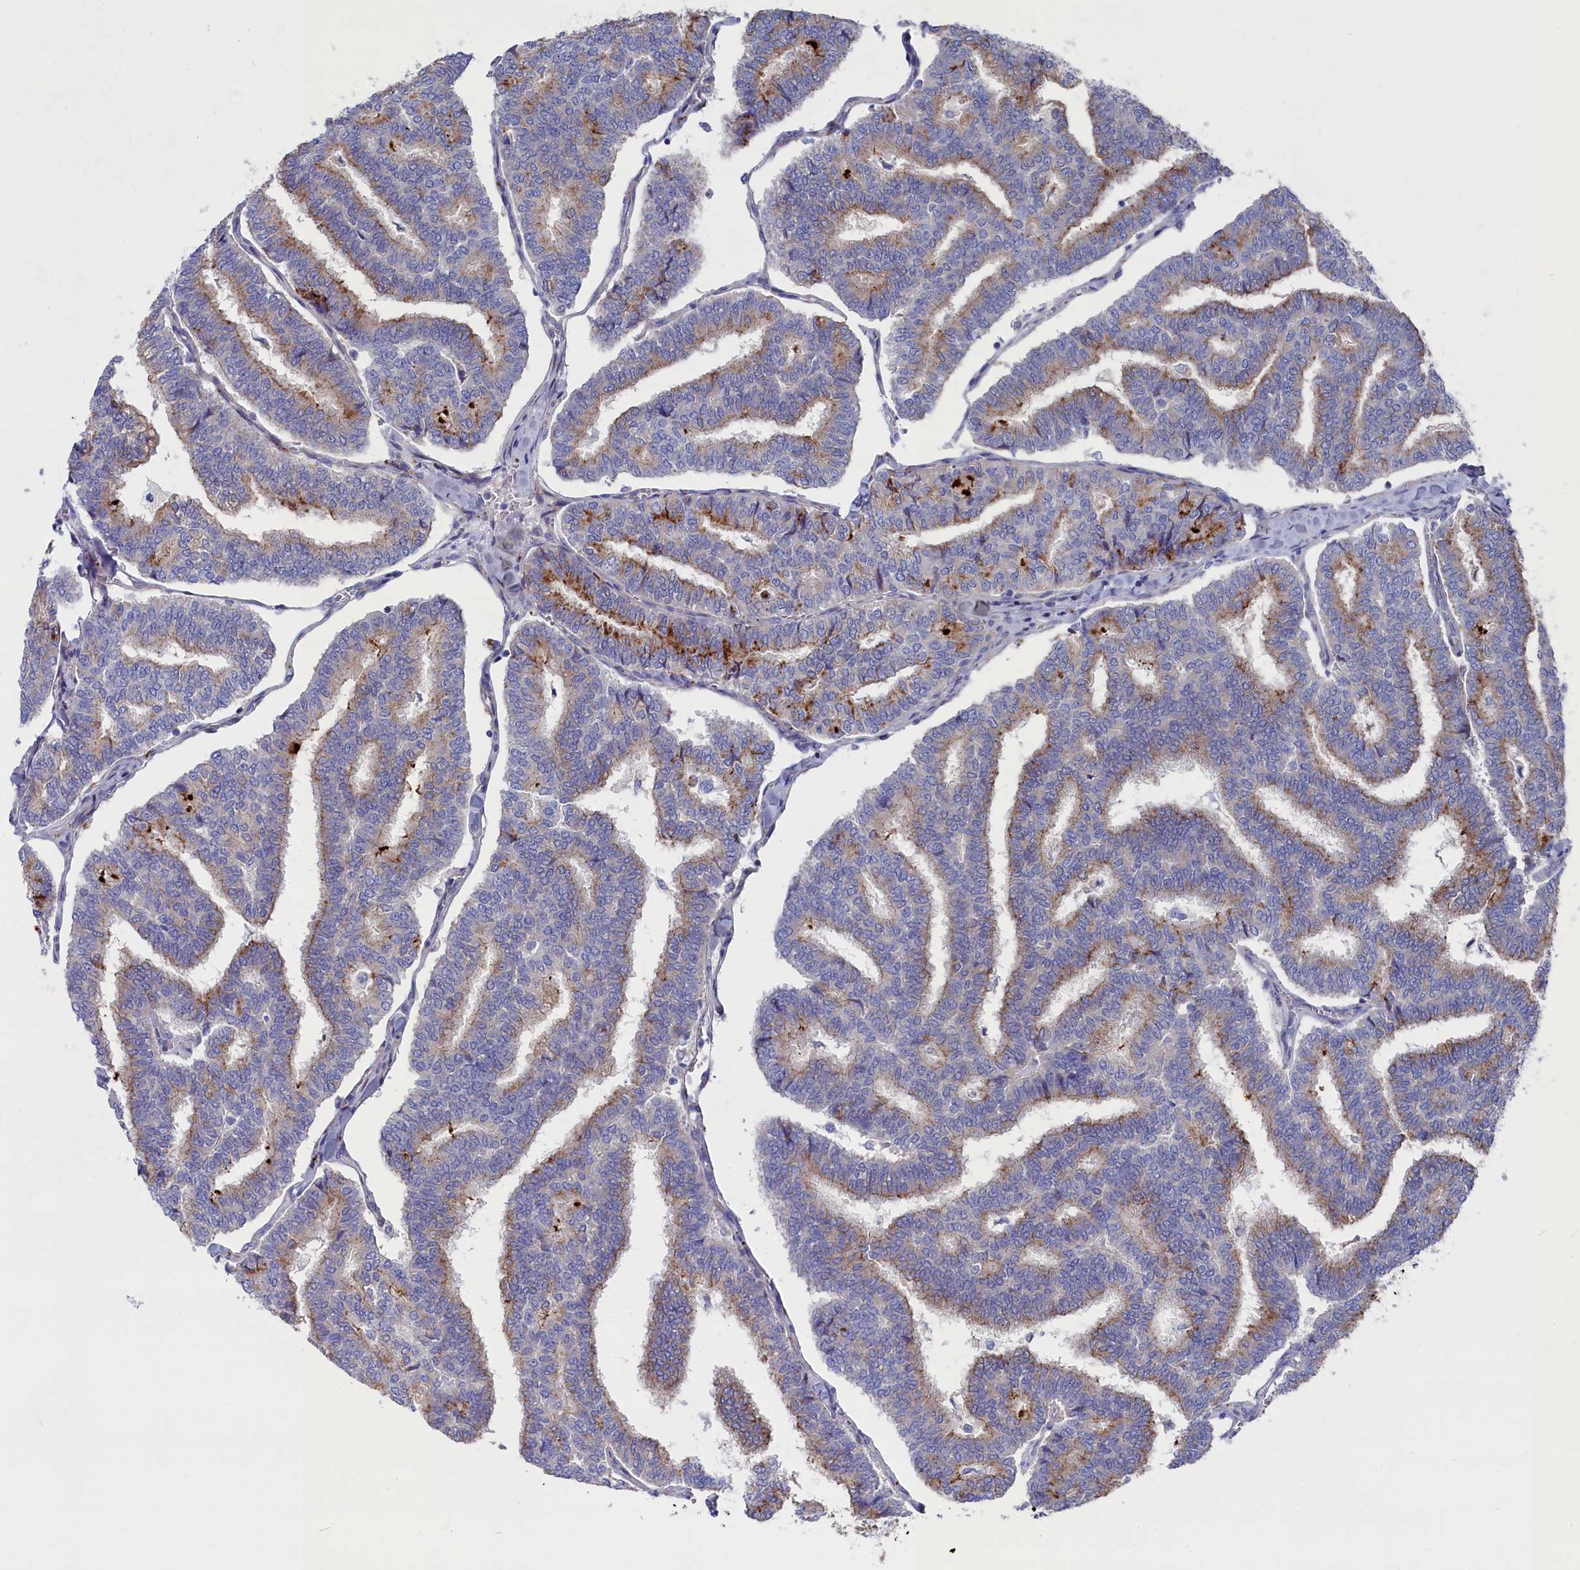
{"staining": {"intensity": "weak", "quantity": "25%-75%", "location": "cytoplasmic/membranous"}, "tissue": "thyroid cancer", "cell_type": "Tumor cells", "image_type": "cancer", "snomed": [{"axis": "morphology", "description": "Papillary adenocarcinoma, NOS"}, {"axis": "topography", "description": "Thyroid gland"}], "caption": "An immunohistochemistry histopathology image of neoplastic tissue is shown. Protein staining in brown shows weak cytoplasmic/membranous positivity in papillary adenocarcinoma (thyroid) within tumor cells. (DAB IHC with brightfield microscopy, high magnification).", "gene": "NUDT7", "patient": {"sex": "female", "age": 35}}